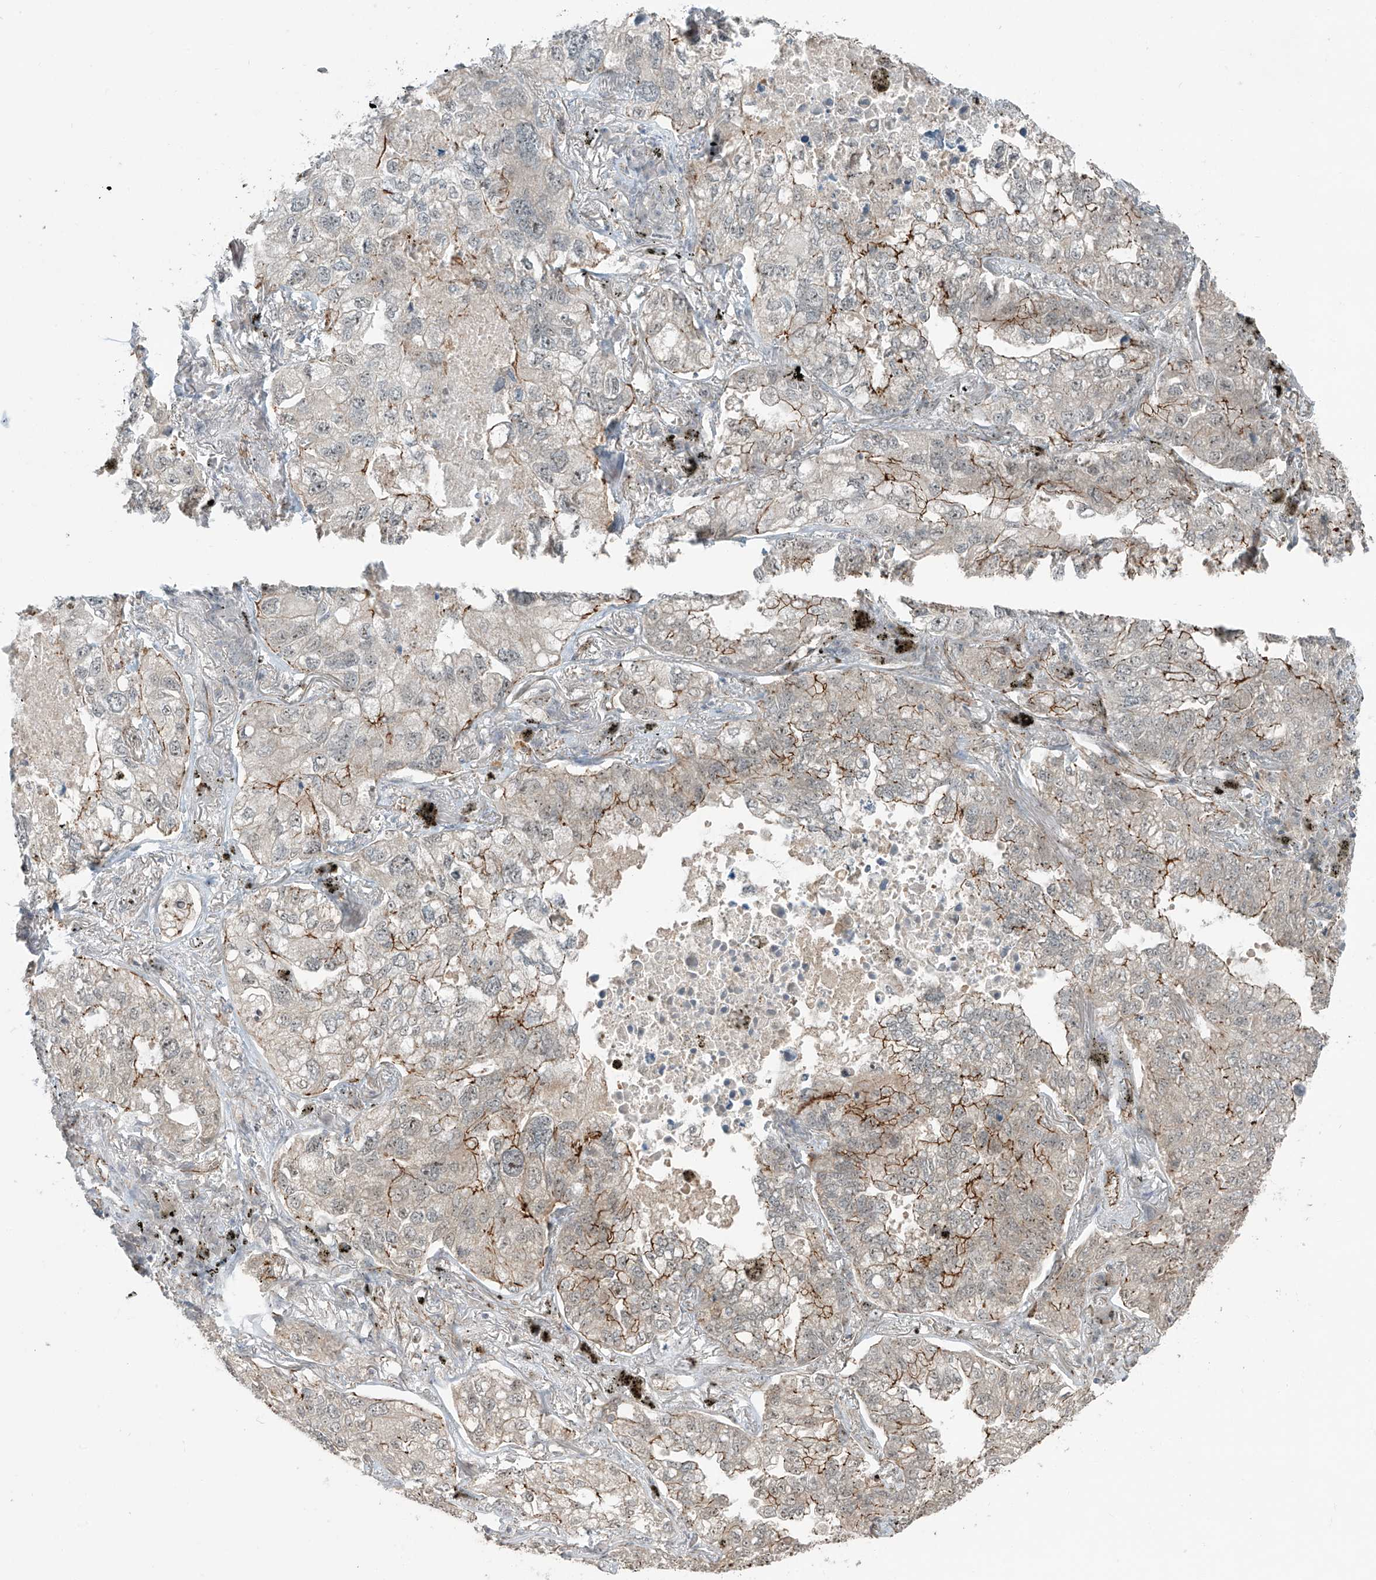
{"staining": {"intensity": "moderate", "quantity": "25%-75%", "location": "cytoplasmic/membranous"}, "tissue": "lung cancer", "cell_type": "Tumor cells", "image_type": "cancer", "snomed": [{"axis": "morphology", "description": "Adenocarcinoma, NOS"}, {"axis": "topography", "description": "Lung"}], "caption": "Lung cancer (adenocarcinoma) stained for a protein shows moderate cytoplasmic/membranous positivity in tumor cells.", "gene": "ZNF16", "patient": {"sex": "male", "age": 65}}